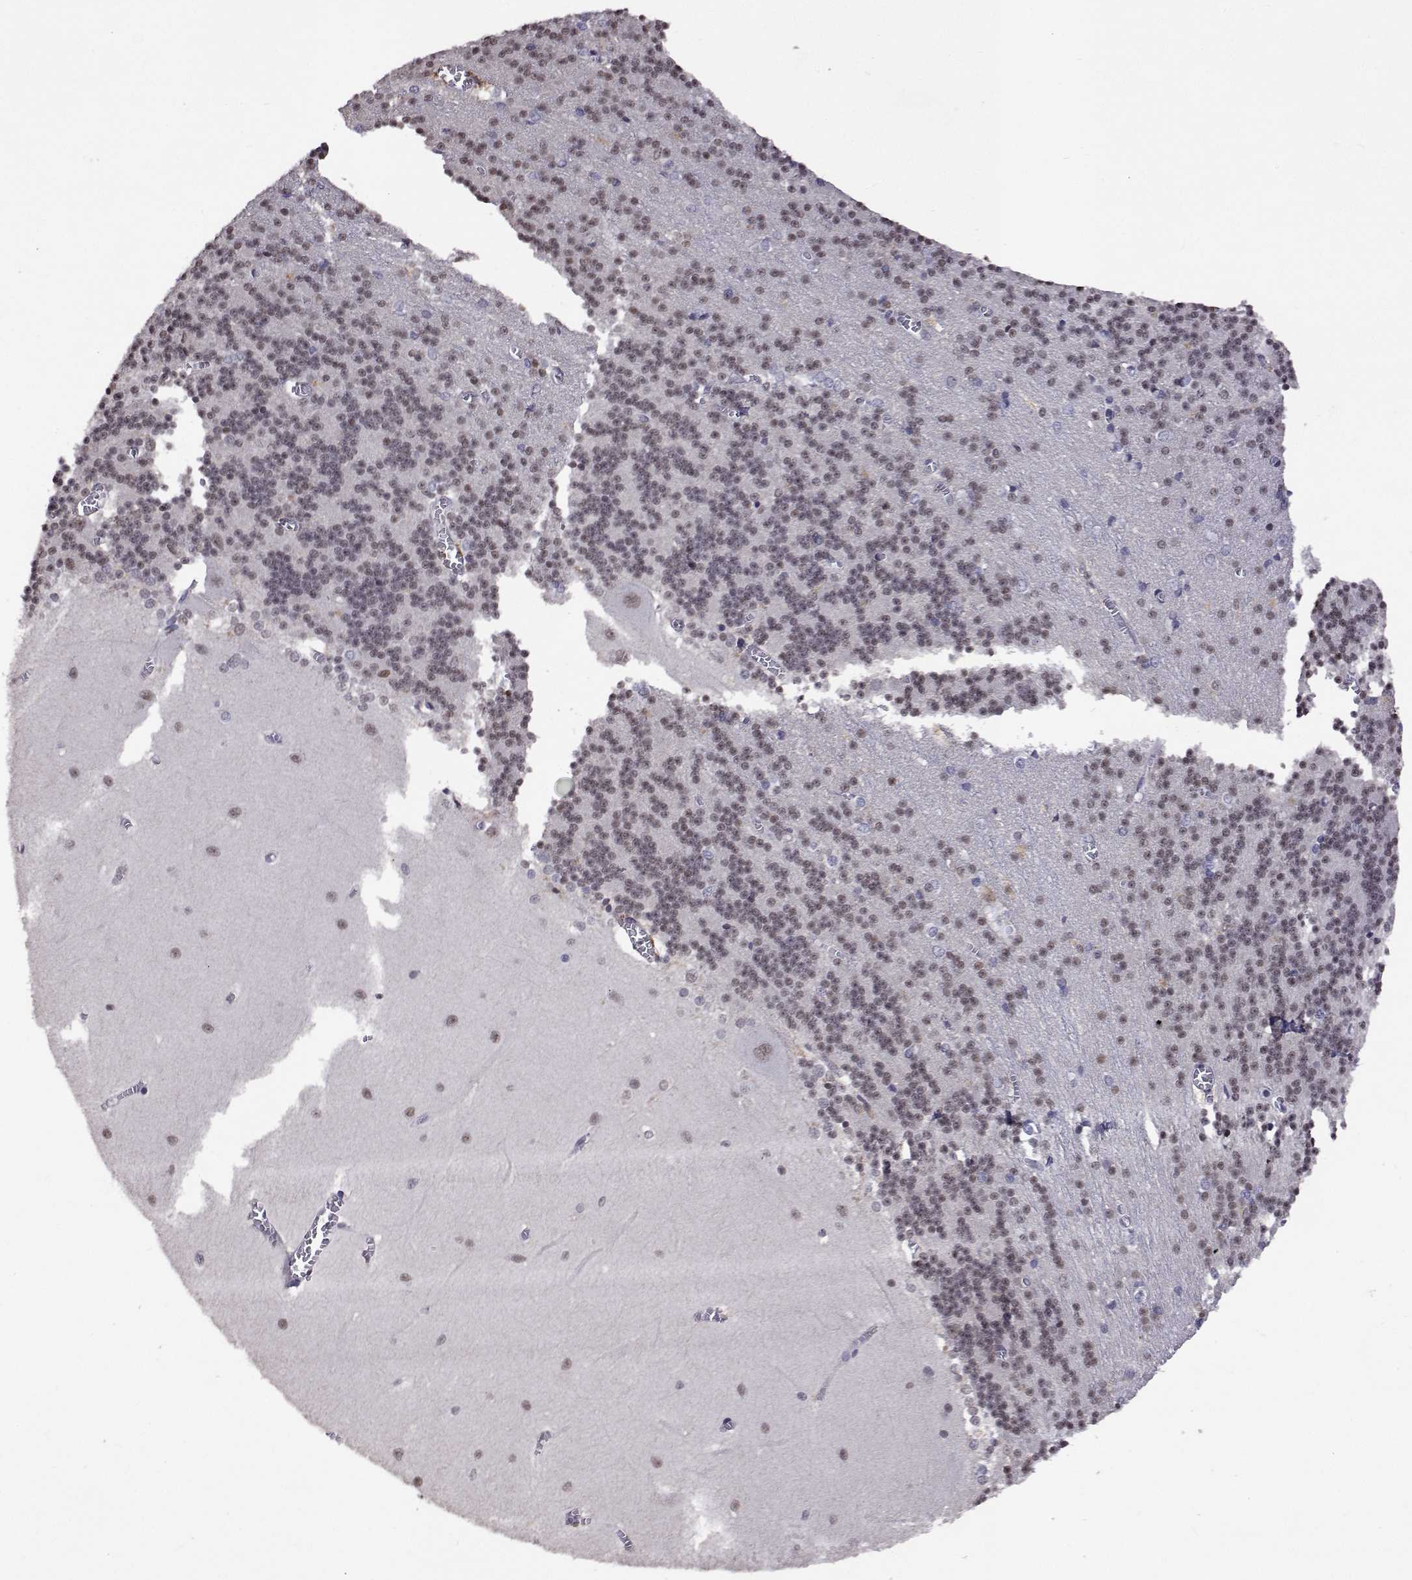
{"staining": {"intensity": "moderate", "quantity": "<25%", "location": "nuclear"}, "tissue": "cerebellum", "cell_type": "Cells in granular layer", "image_type": "normal", "snomed": [{"axis": "morphology", "description": "Normal tissue, NOS"}, {"axis": "topography", "description": "Cerebellum"}], "caption": "Protein staining by immunohistochemistry (IHC) shows moderate nuclear positivity in about <25% of cells in granular layer in normal cerebellum.", "gene": "HNRNPA0", "patient": {"sex": "male", "age": 37}}